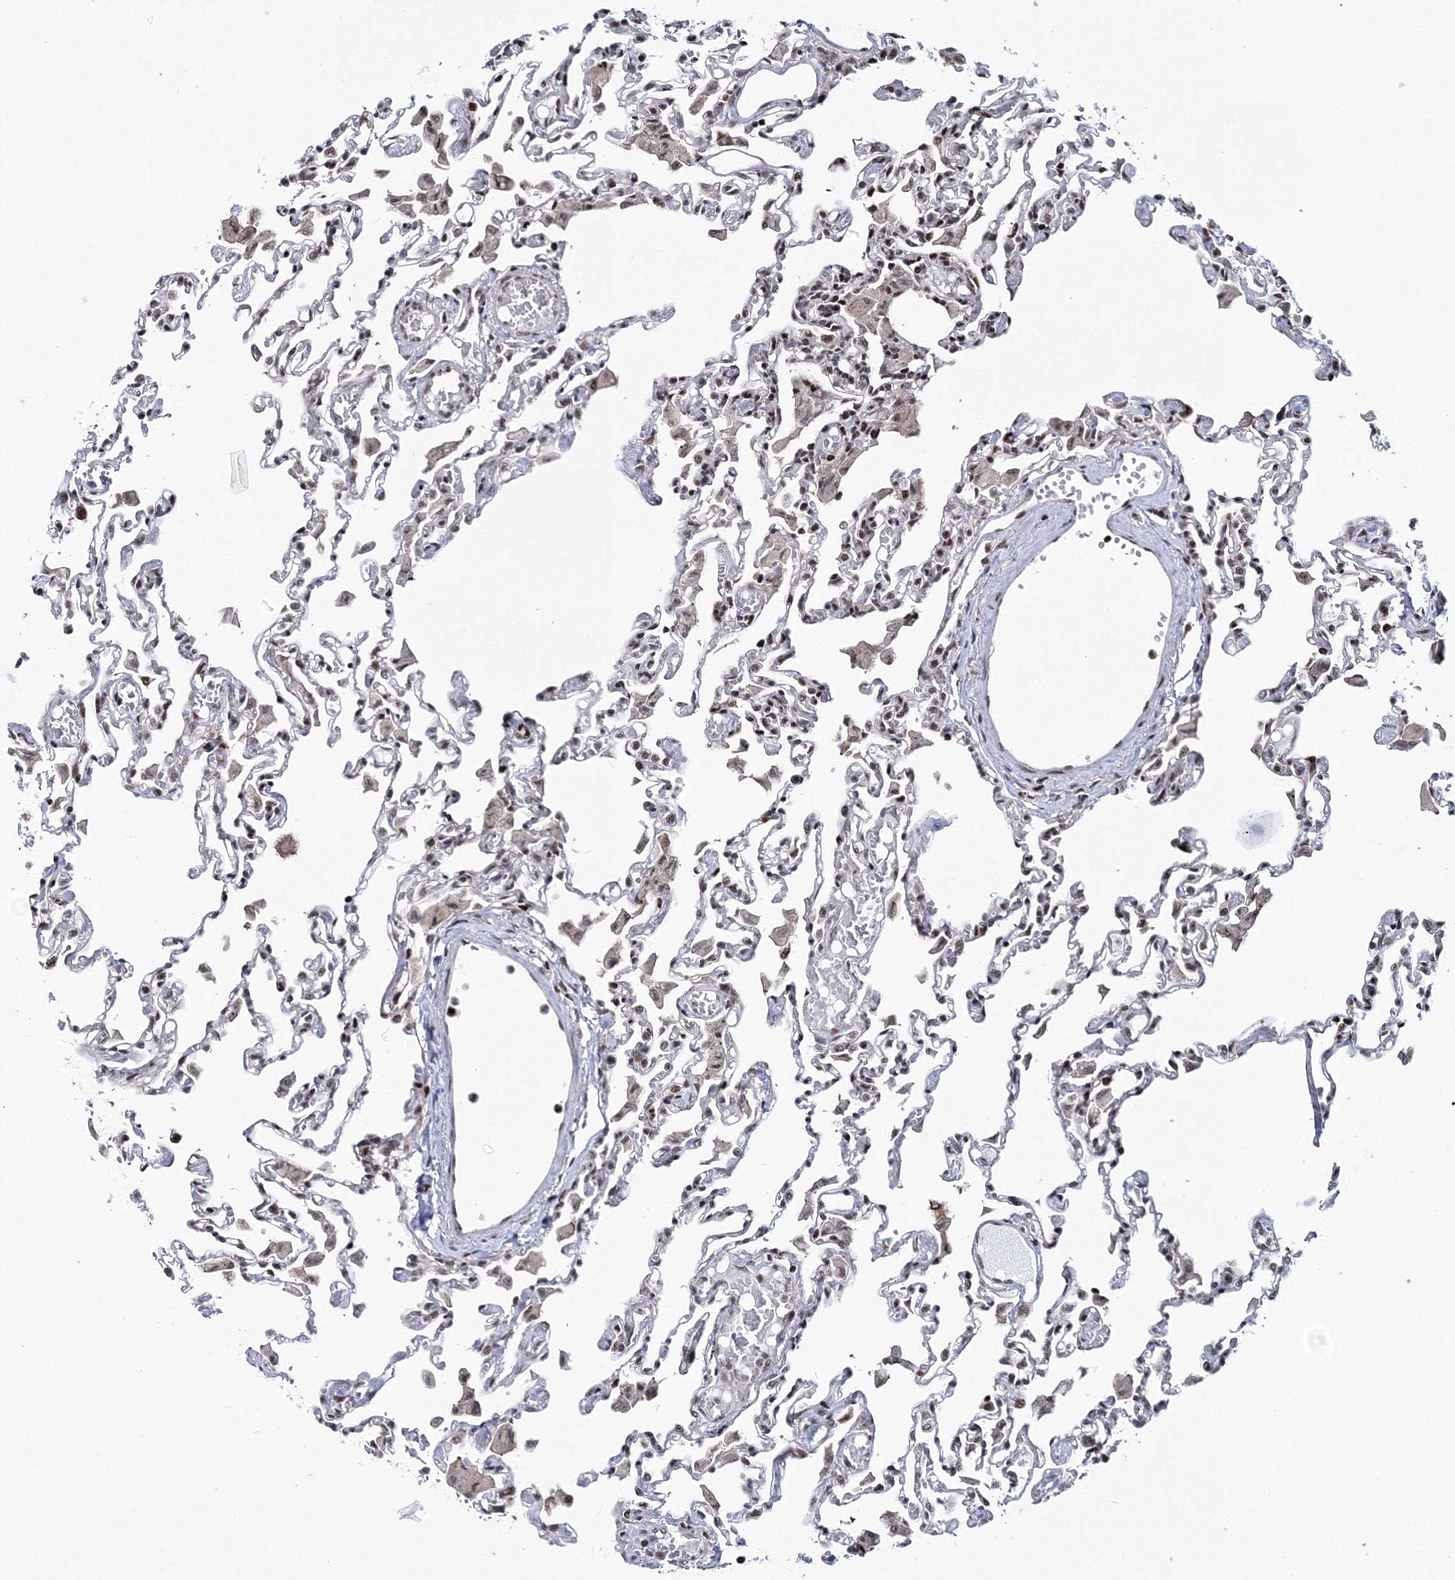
{"staining": {"intensity": "strong", "quantity": "25%-75%", "location": "nuclear"}, "tissue": "lung", "cell_type": "Alveolar cells", "image_type": "normal", "snomed": [{"axis": "morphology", "description": "Normal tissue, NOS"}, {"axis": "topography", "description": "Bronchus"}, {"axis": "topography", "description": "Lung"}], "caption": "Strong nuclear expression for a protein is present in about 25%-75% of alveolar cells of unremarkable lung using immunohistochemistry.", "gene": "TATDN2", "patient": {"sex": "female", "age": 49}}